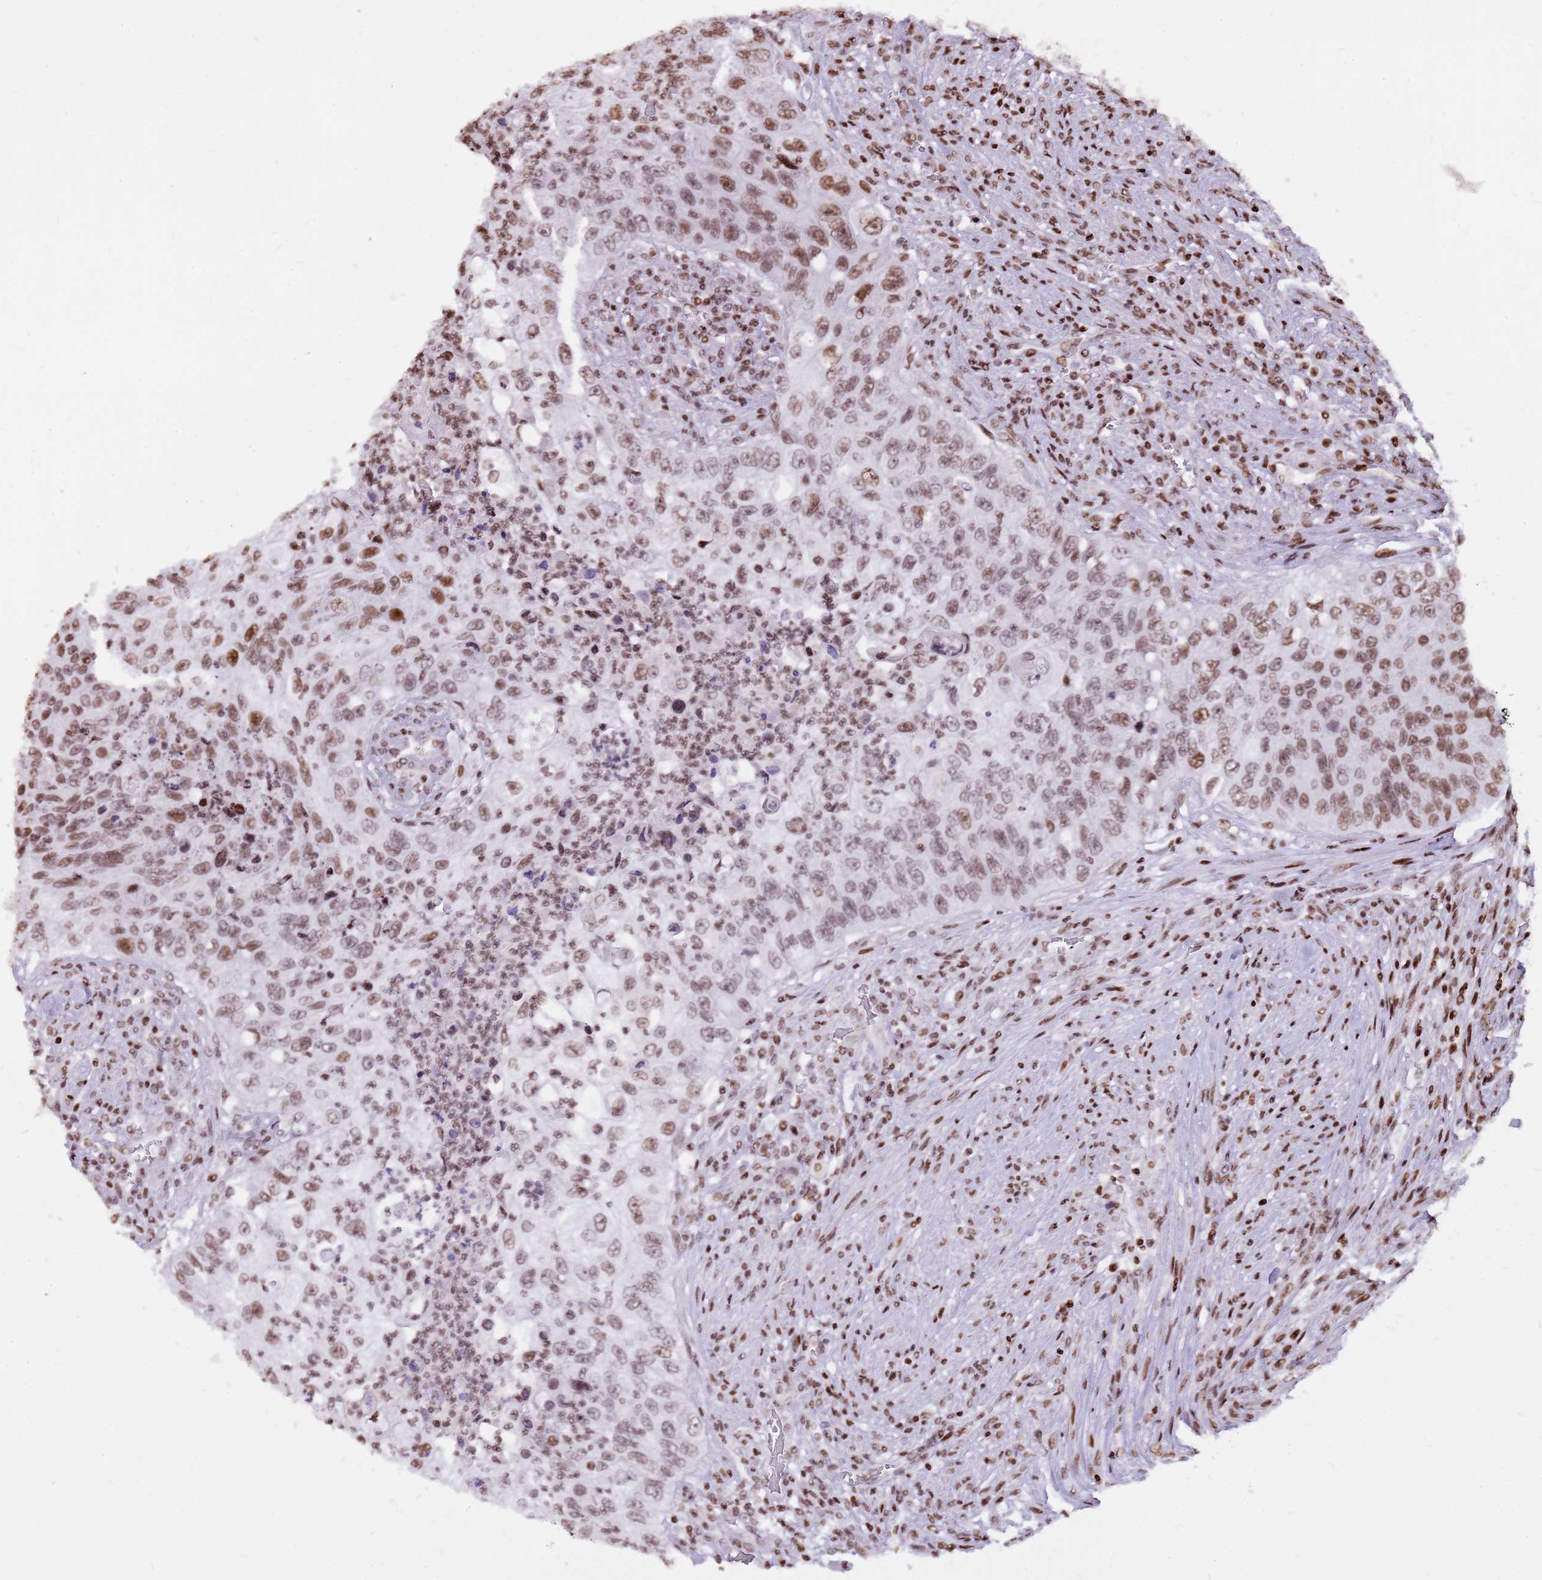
{"staining": {"intensity": "moderate", "quantity": ">75%", "location": "nuclear"}, "tissue": "urothelial cancer", "cell_type": "Tumor cells", "image_type": "cancer", "snomed": [{"axis": "morphology", "description": "Urothelial carcinoma, High grade"}, {"axis": "topography", "description": "Urinary bladder"}], "caption": "Tumor cells exhibit medium levels of moderate nuclear expression in about >75% of cells in human urothelial carcinoma (high-grade). The staining was performed using DAB (3,3'-diaminobenzidine) to visualize the protein expression in brown, while the nuclei were stained in blue with hematoxylin (Magnification: 20x).", "gene": "WASHC4", "patient": {"sex": "female", "age": 60}}